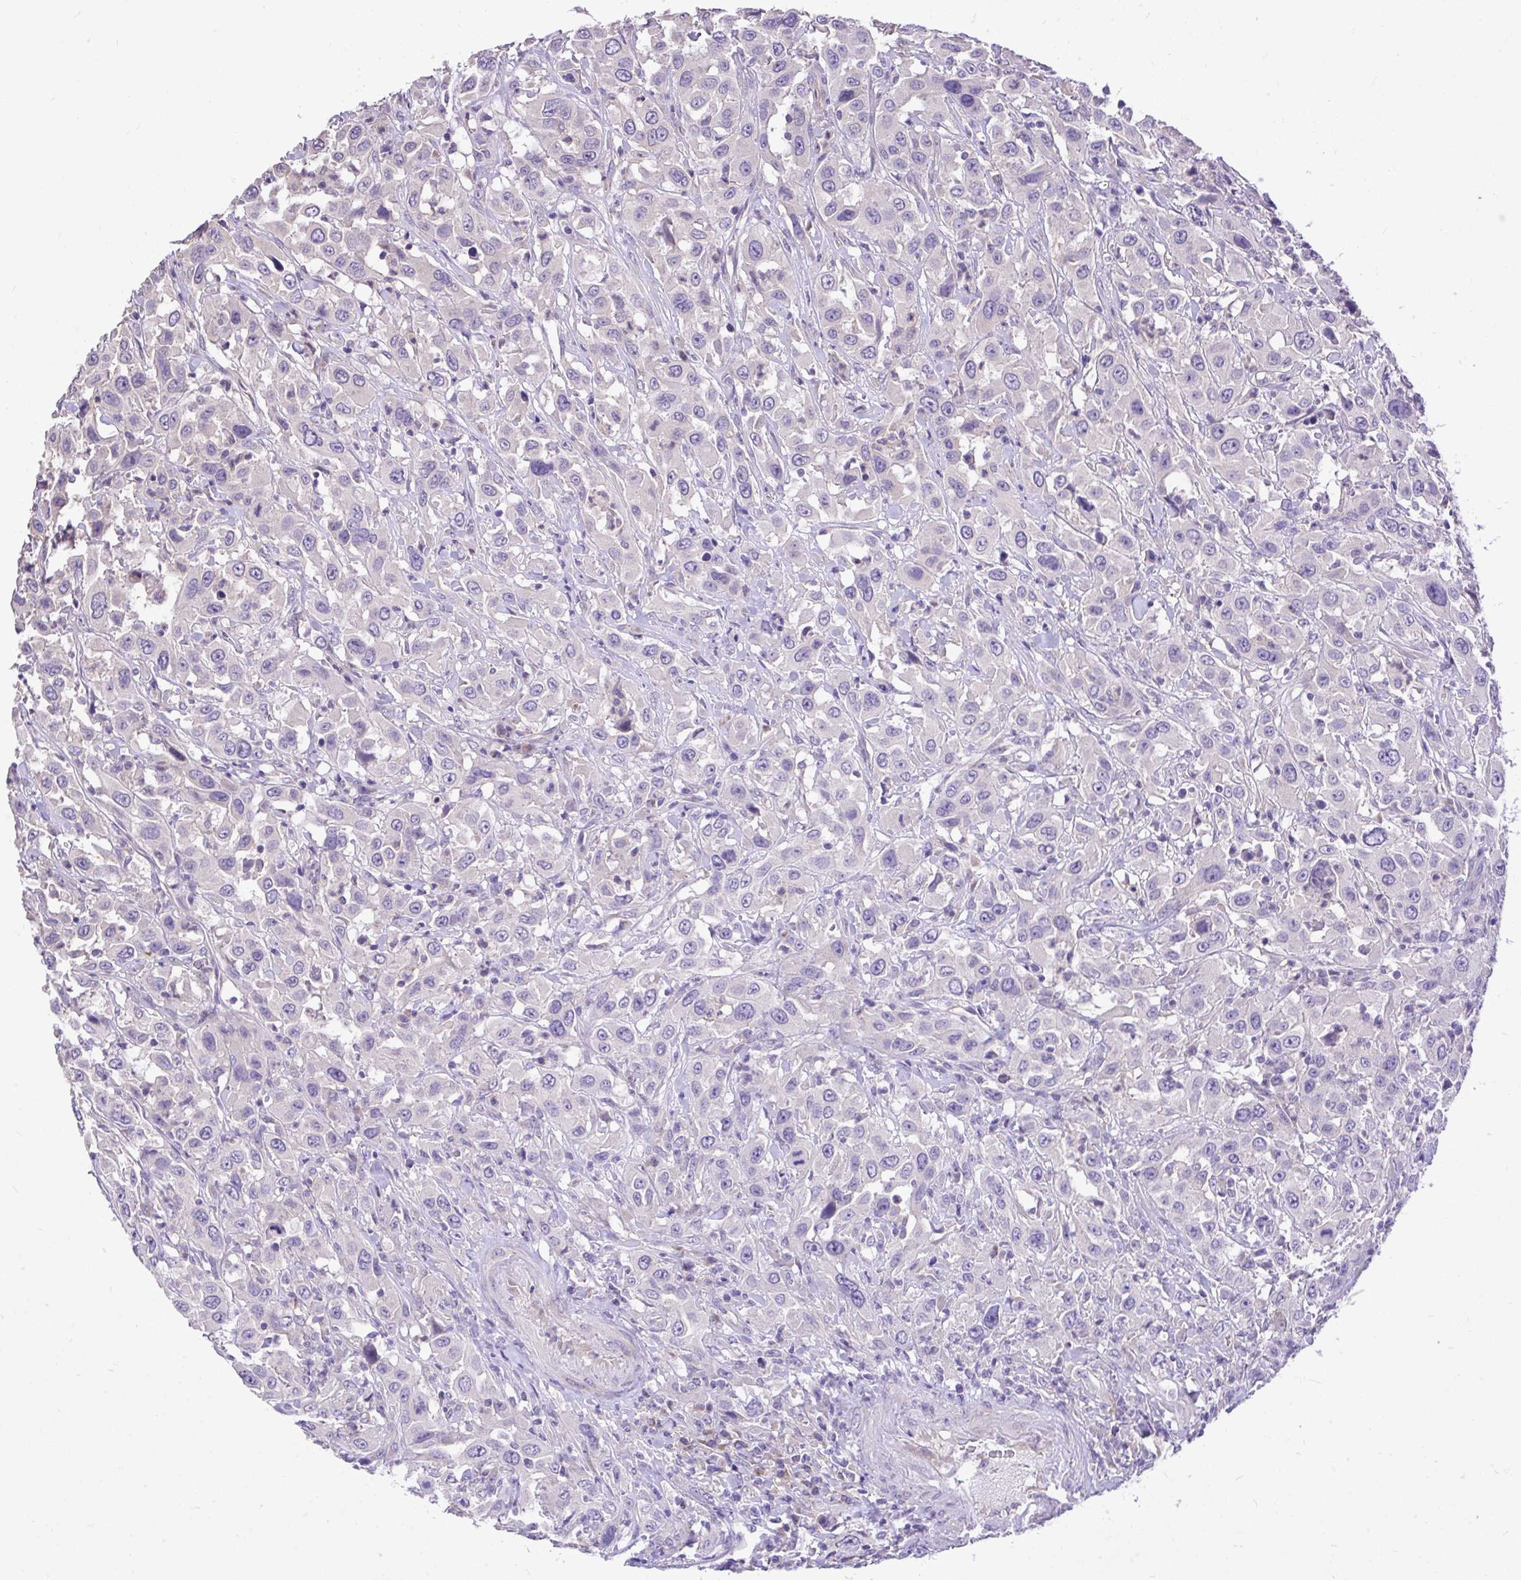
{"staining": {"intensity": "negative", "quantity": "none", "location": "none"}, "tissue": "urothelial cancer", "cell_type": "Tumor cells", "image_type": "cancer", "snomed": [{"axis": "morphology", "description": "Urothelial carcinoma, High grade"}, {"axis": "topography", "description": "Urinary bladder"}], "caption": "Urothelial carcinoma (high-grade) stained for a protein using immunohistochemistry exhibits no staining tumor cells.", "gene": "MPC2", "patient": {"sex": "male", "age": 61}}